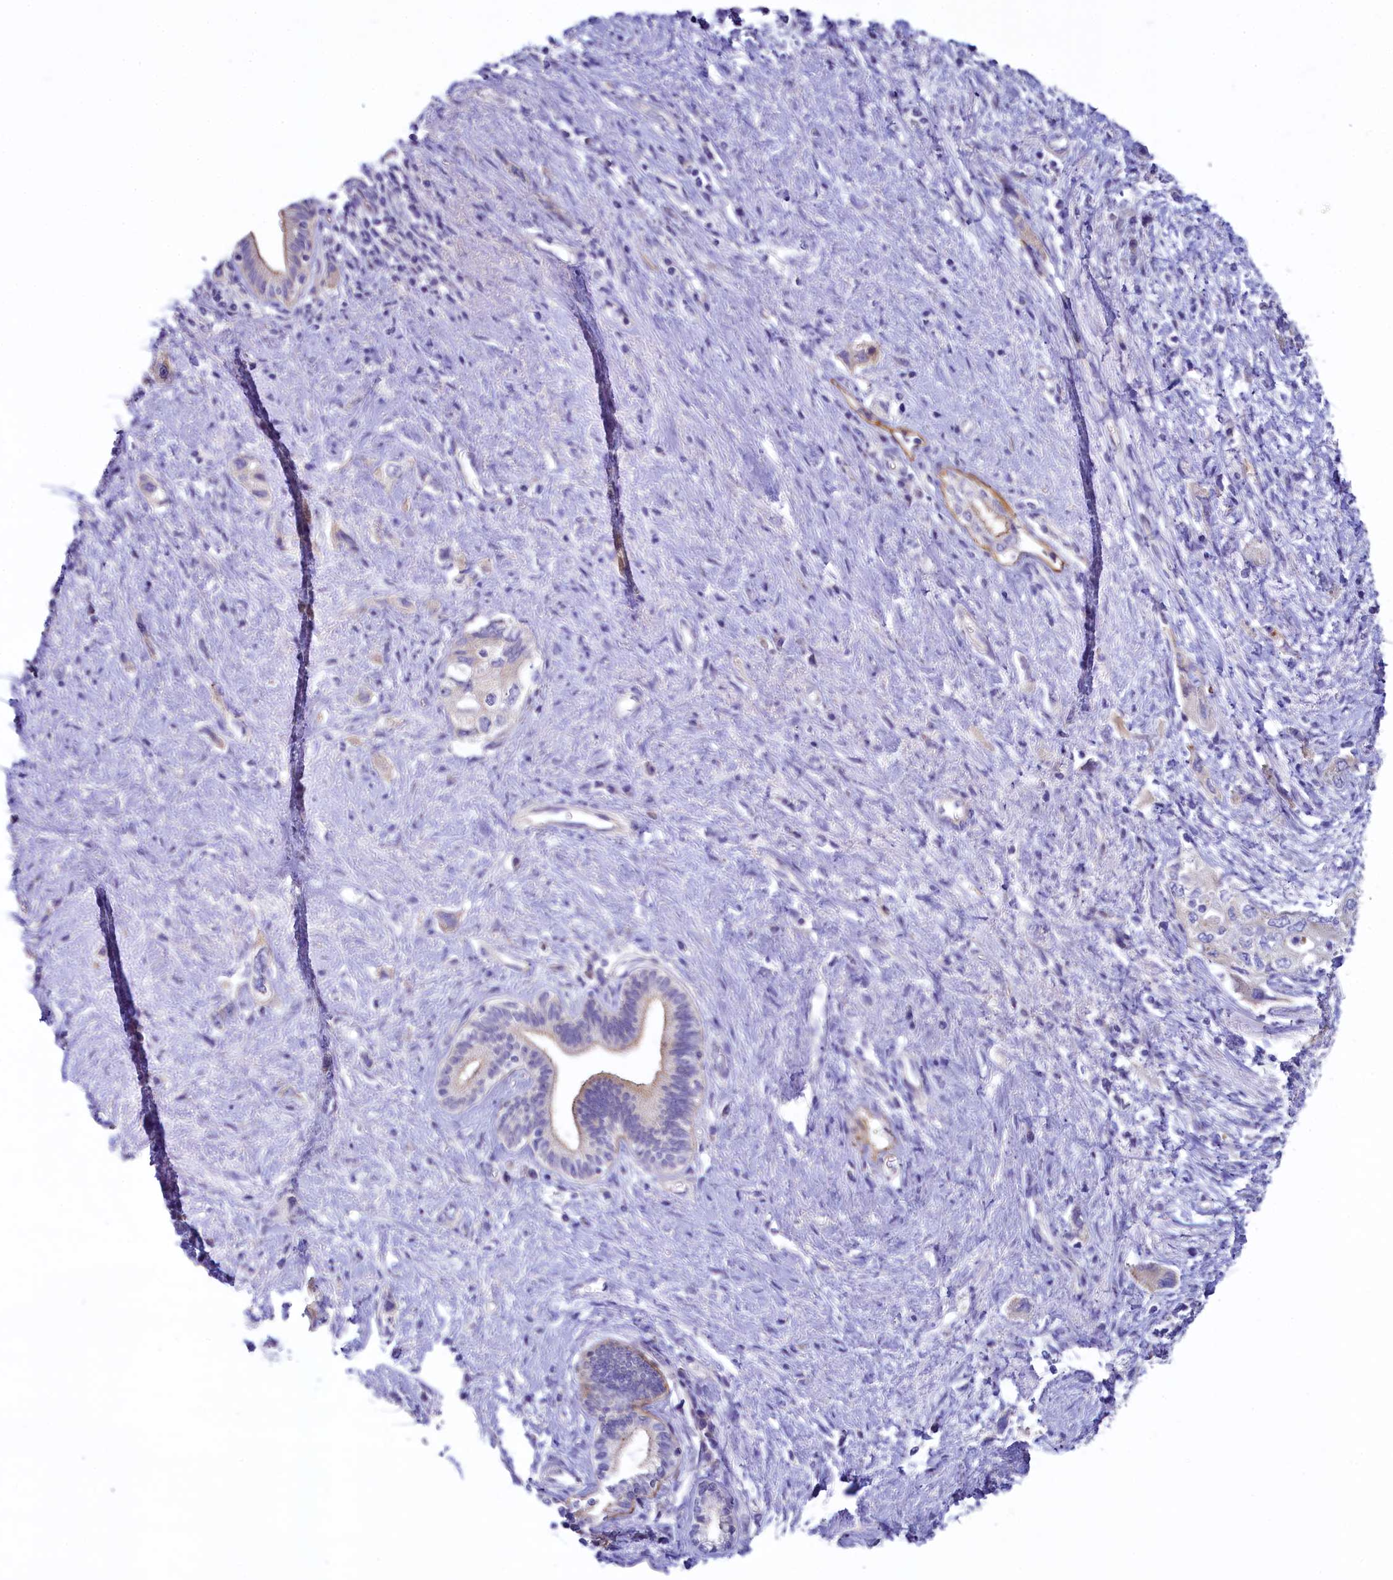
{"staining": {"intensity": "weak", "quantity": "<25%", "location": "cytoplasmic/membranous"}, "tissue": "pancreatic cancer", "cell_type": "Tumor cells", "image_type": "cancer", "snomed": [{"axis": "morphology", "description": "Adenocarcinoma, NOS"}, {"axis": "topography", "description": "Pancreas"}], "caption": "The immunohistochemistry histopathology image has no significant expression in tumor cells of adenocarcinoma (pancreatic) tissue.", "gene": "KRBOX5", "patient": {"sex": "female", "age": 73}}